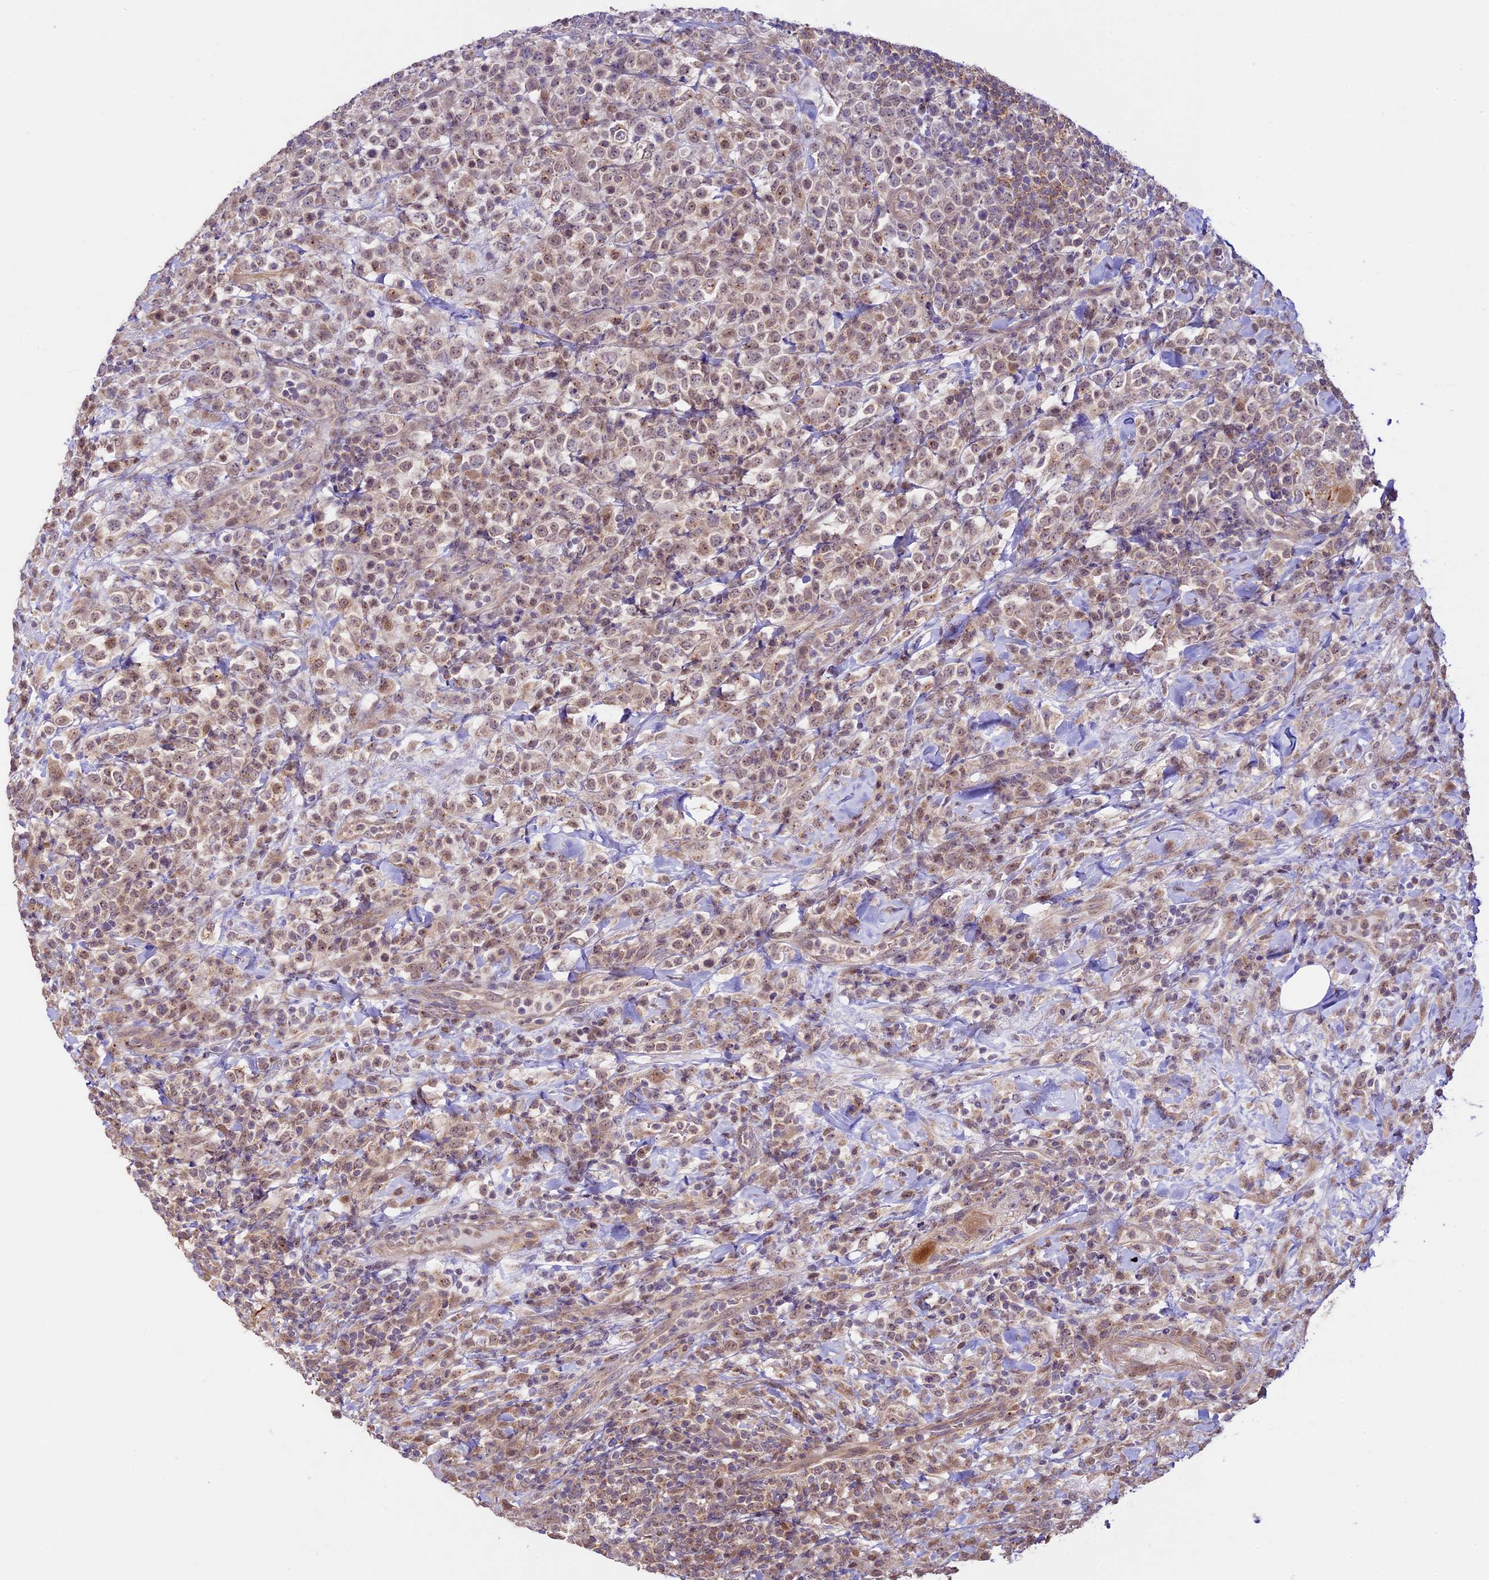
{"staining": {"intensity": "weak", "quantity": "25%-75%", "location": "cytoplasmic/membranous,nuclear"}, "tissue": "lymphoma", "cell_type": "Tumor cells", "image_type": "cancer", "snomed": [{"axis": "morphology", "description": "Malignant lymphoma, non-Hodgkin's type, High grade"}, {"axis": "topography", "description": "Colon"}], "caption": "Weak cytoplasmic/membranous and nuclear expression is seen in approximately 25%-75% of tumor cells in malignant lymphoma, non-Hodgkin's type (high-grade).", "gene": "BCAS4", "patient": {"sex": "female", "age": 53}}